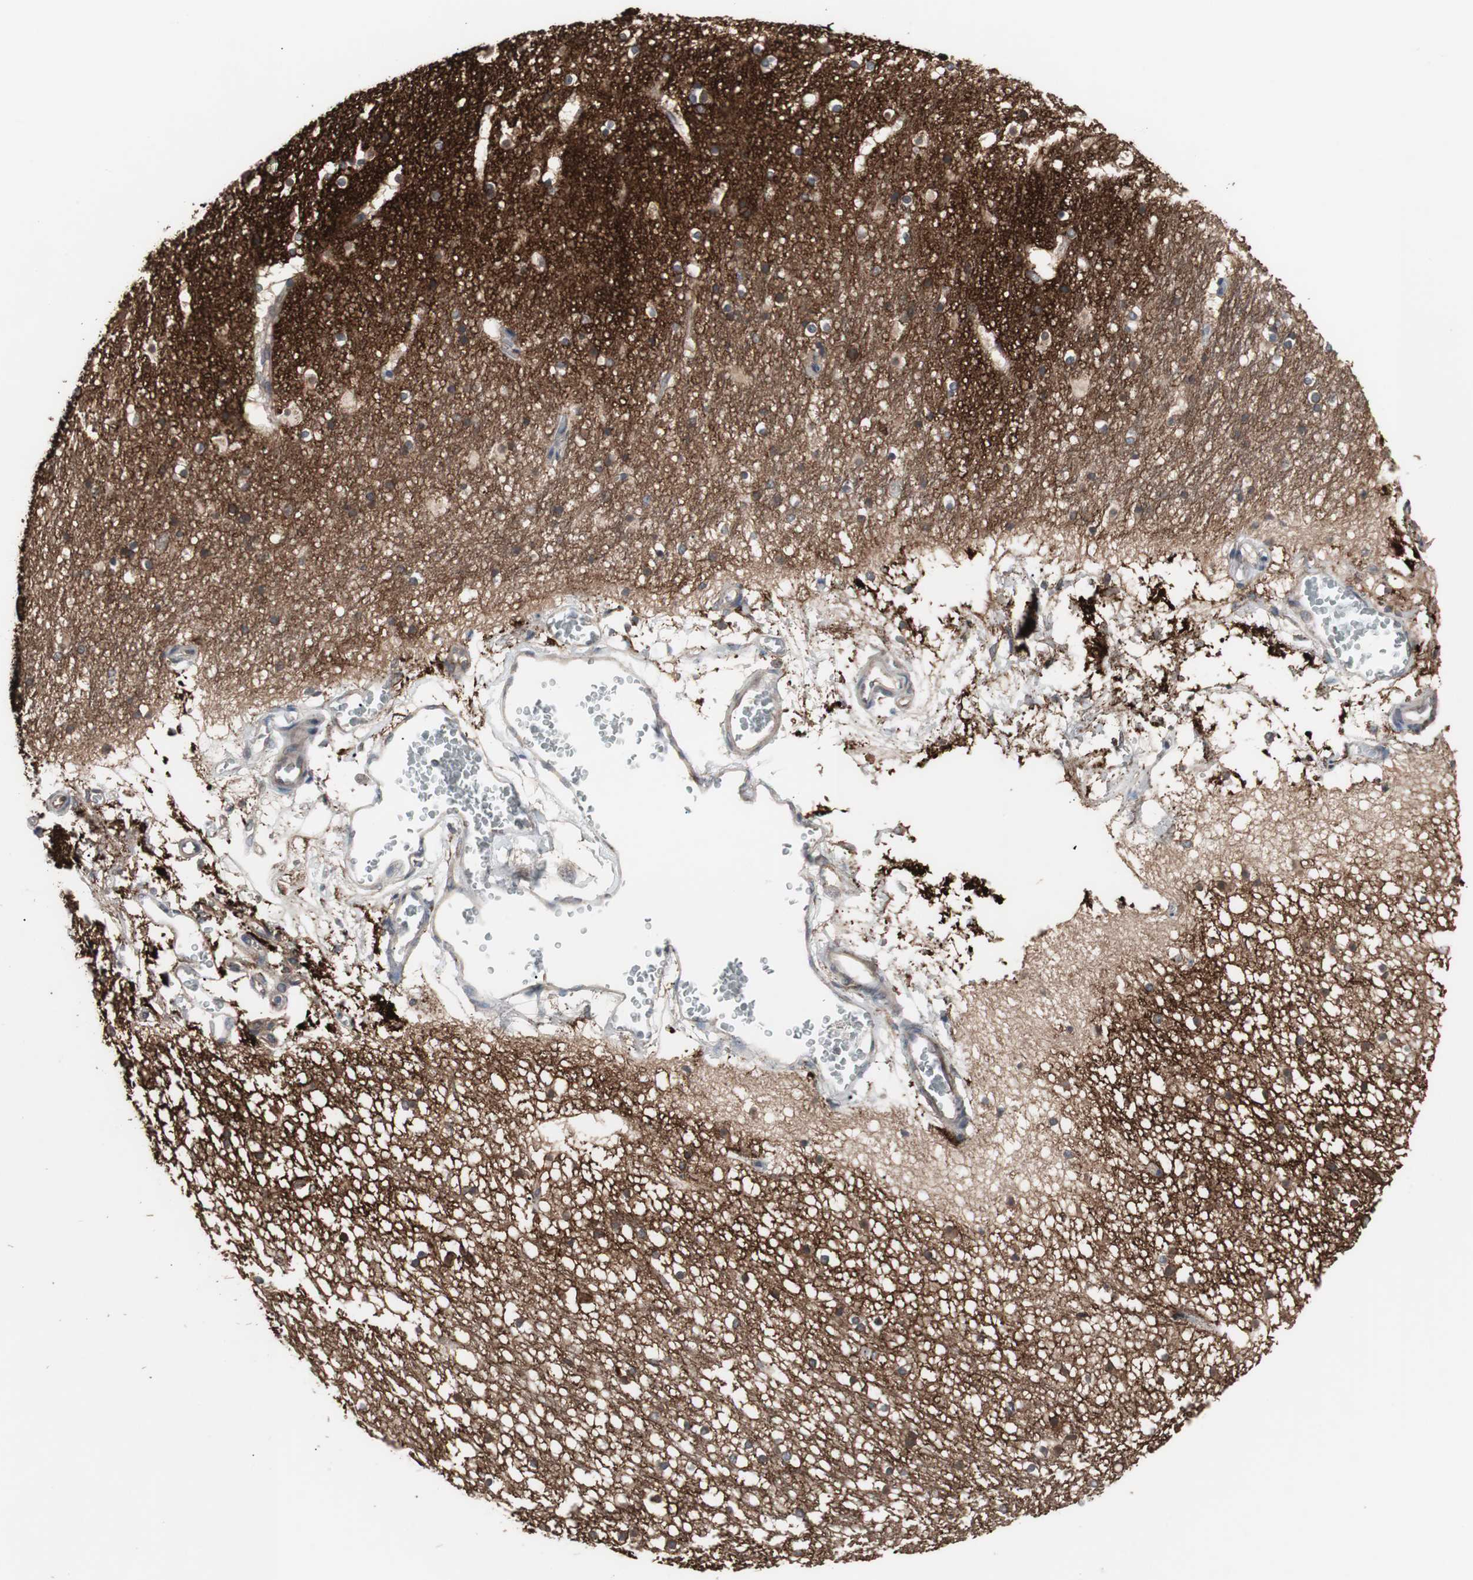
{"staining": {"intensity": "strong", "quantity": "25%-75%", "location": "cytoplasmic/membranous"}, "tissue": "hippocampus", "cell_type": "Glial cells", "image_type": "normal", "snomed": [{"axis": "morphology", "description": "Normal tissue, NOS"}, {"axis": "topography", "description": "Hippocampus"}], "caption": "IHC of benign hippocampus reveals high levels of strong cytoplasmic/membranous staining in about 25%-75% of glial cells.", "gene": "ATP2B2", "patient": {"sex": "male", "age": 45}}